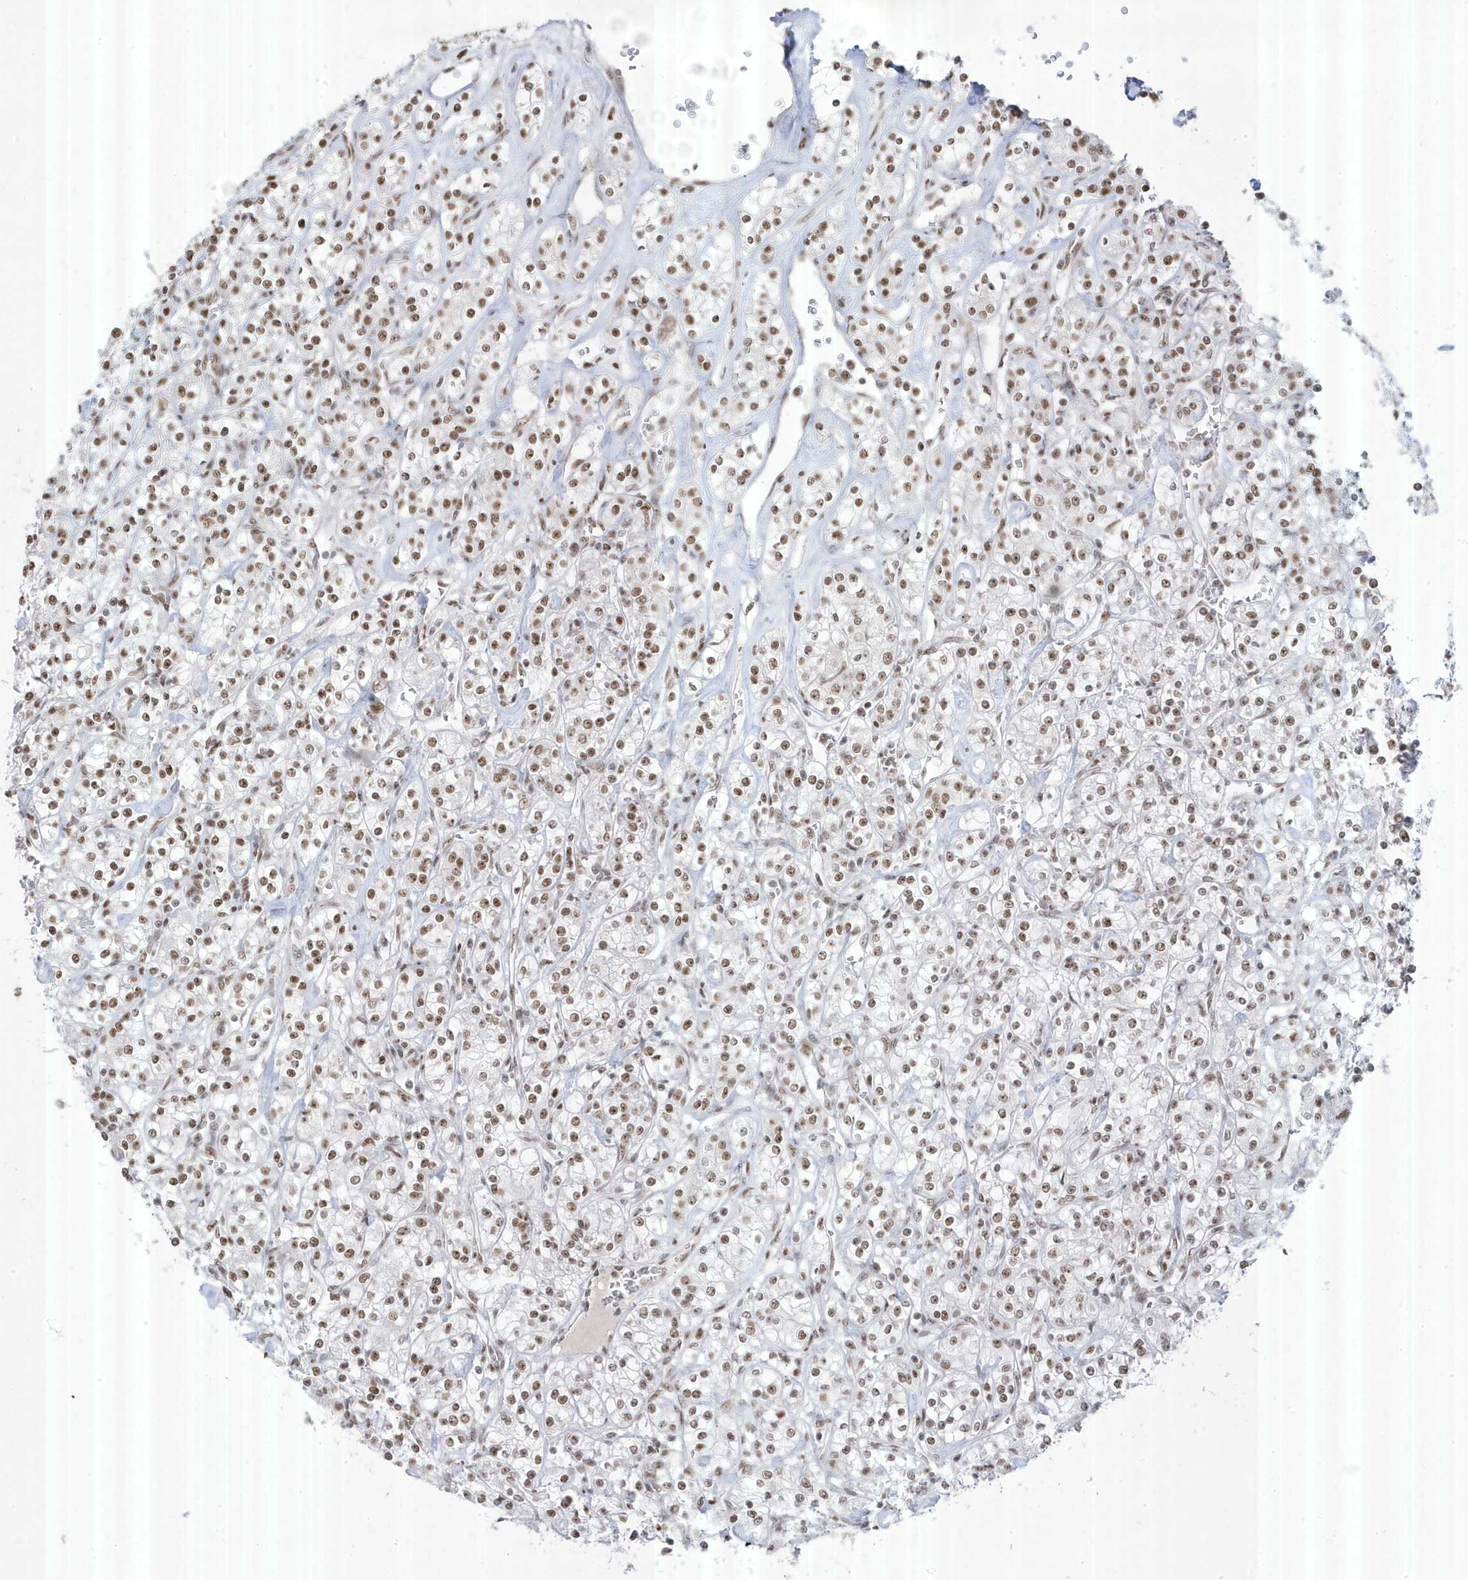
{"staining": {"intensity": "moderate", "quantity": ">75%", "location": "nuclear"}, "tissue": "renal cancer", "cell_type": "Tumor cells", "image_type": "cancer", "snomed": [{"axis": "morphology", "description": "Adenocarcinoma, NOS"}, {"axis": "topography", "description": "Kidney"}], "caption": "A histopathology image showing moderate nuclear expression in approximately >75% of tumor cells in renal cancer, as visualized by brown immunohistochemical staining.", "gene": "MTREX", "patient": {"sex": "male", "age": 77}}